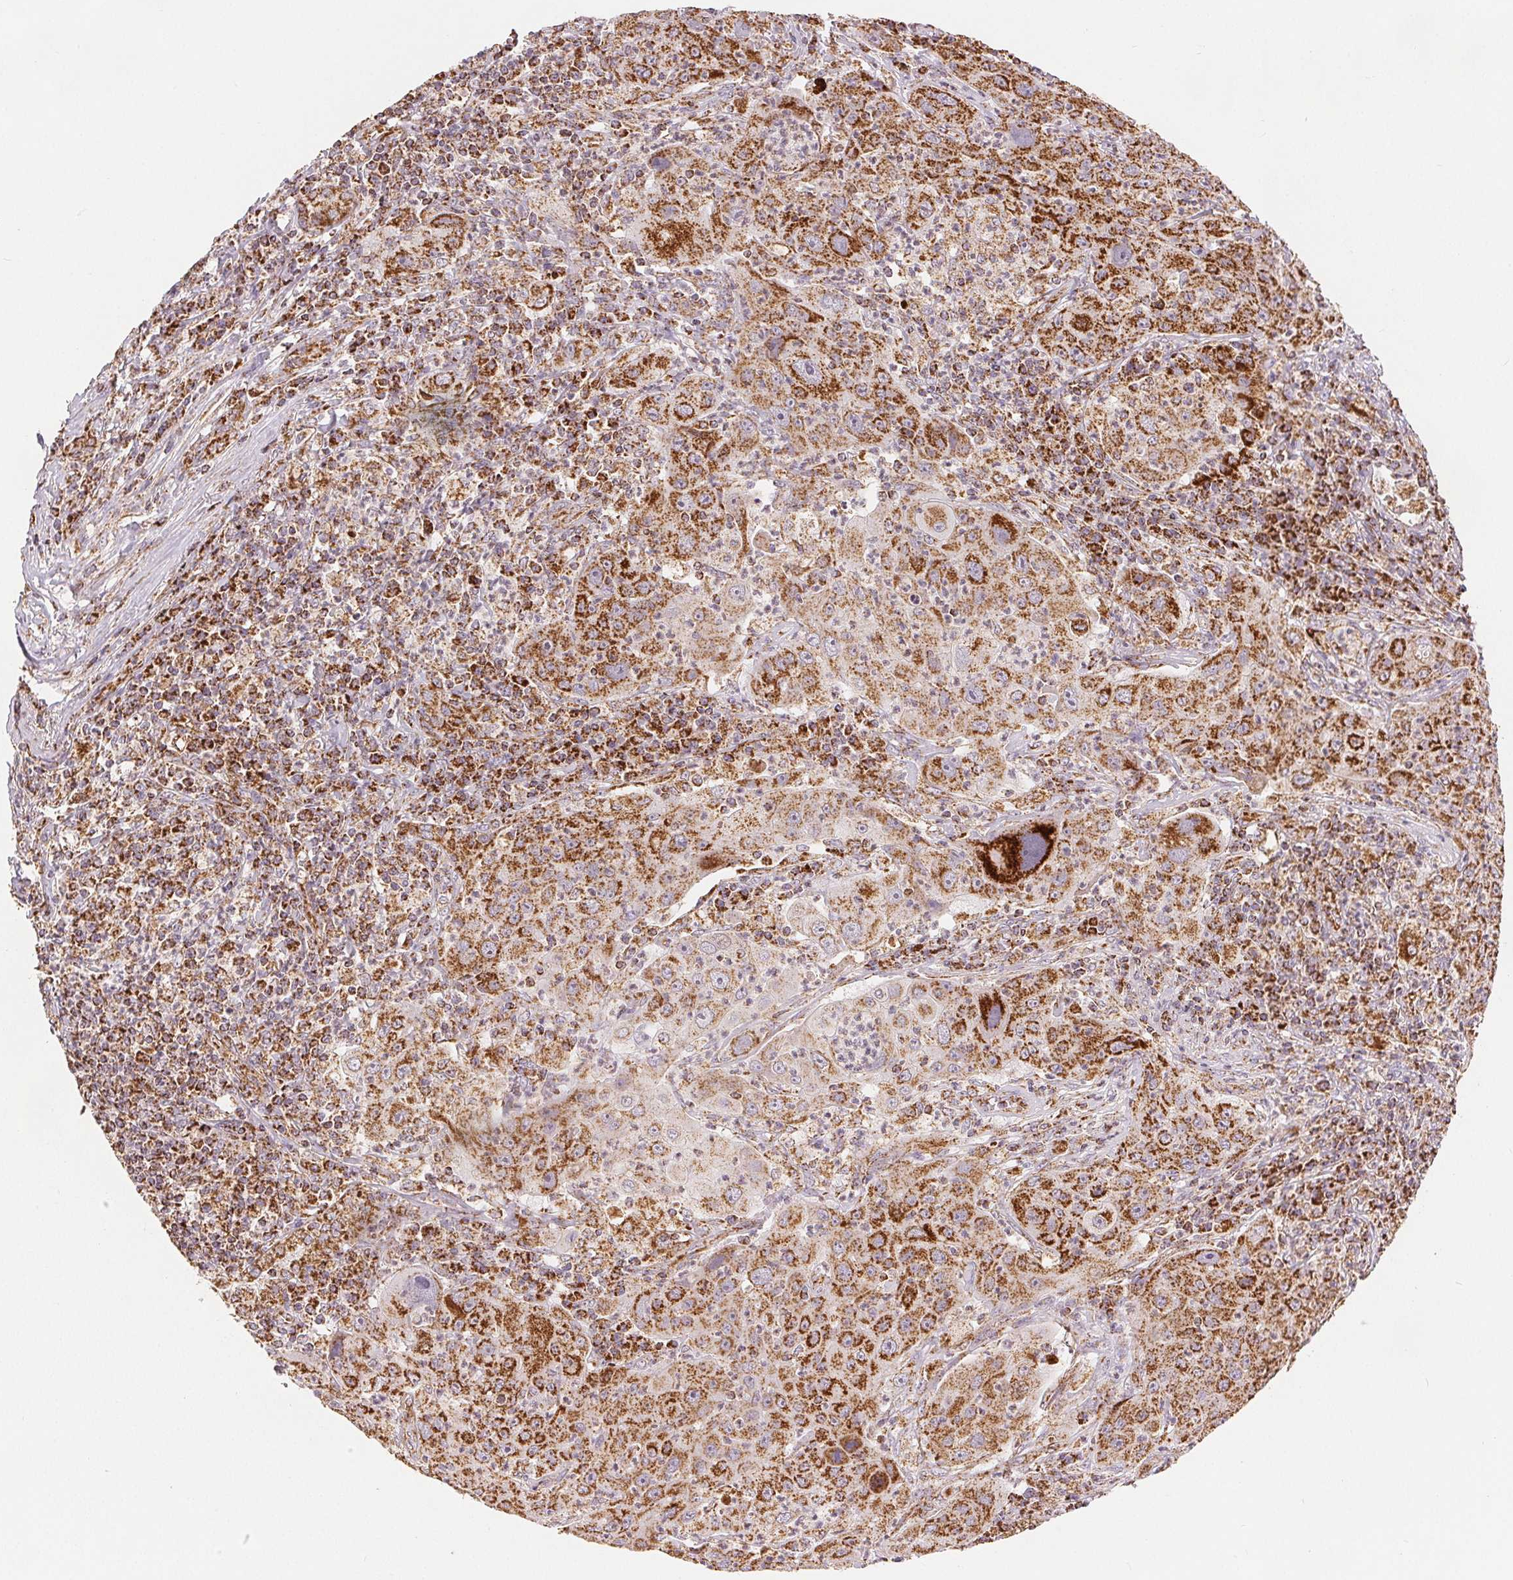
{"staining": {"intensity": "strong", "quantity": ">75%", "location": "cytoplasmic/membranous"}, "tissue": "lung cancer", "cell_type": "Tumor cells", "image_type": "cancer", "snomed": [{"axis": "morphology", "description": "Squamous cell carcinoma, NOS"}, {"axis": "topography", "description": "Lung"}], "caption": "Immunohistochemical staining of human lung cancer (squamous cell carcinoma) reveals high levels of strong cytoplasmic/membranous expression in about >75% of tumor cells.", "gene": "SDHB", "patient": {"sex": "female", "age": 59}}